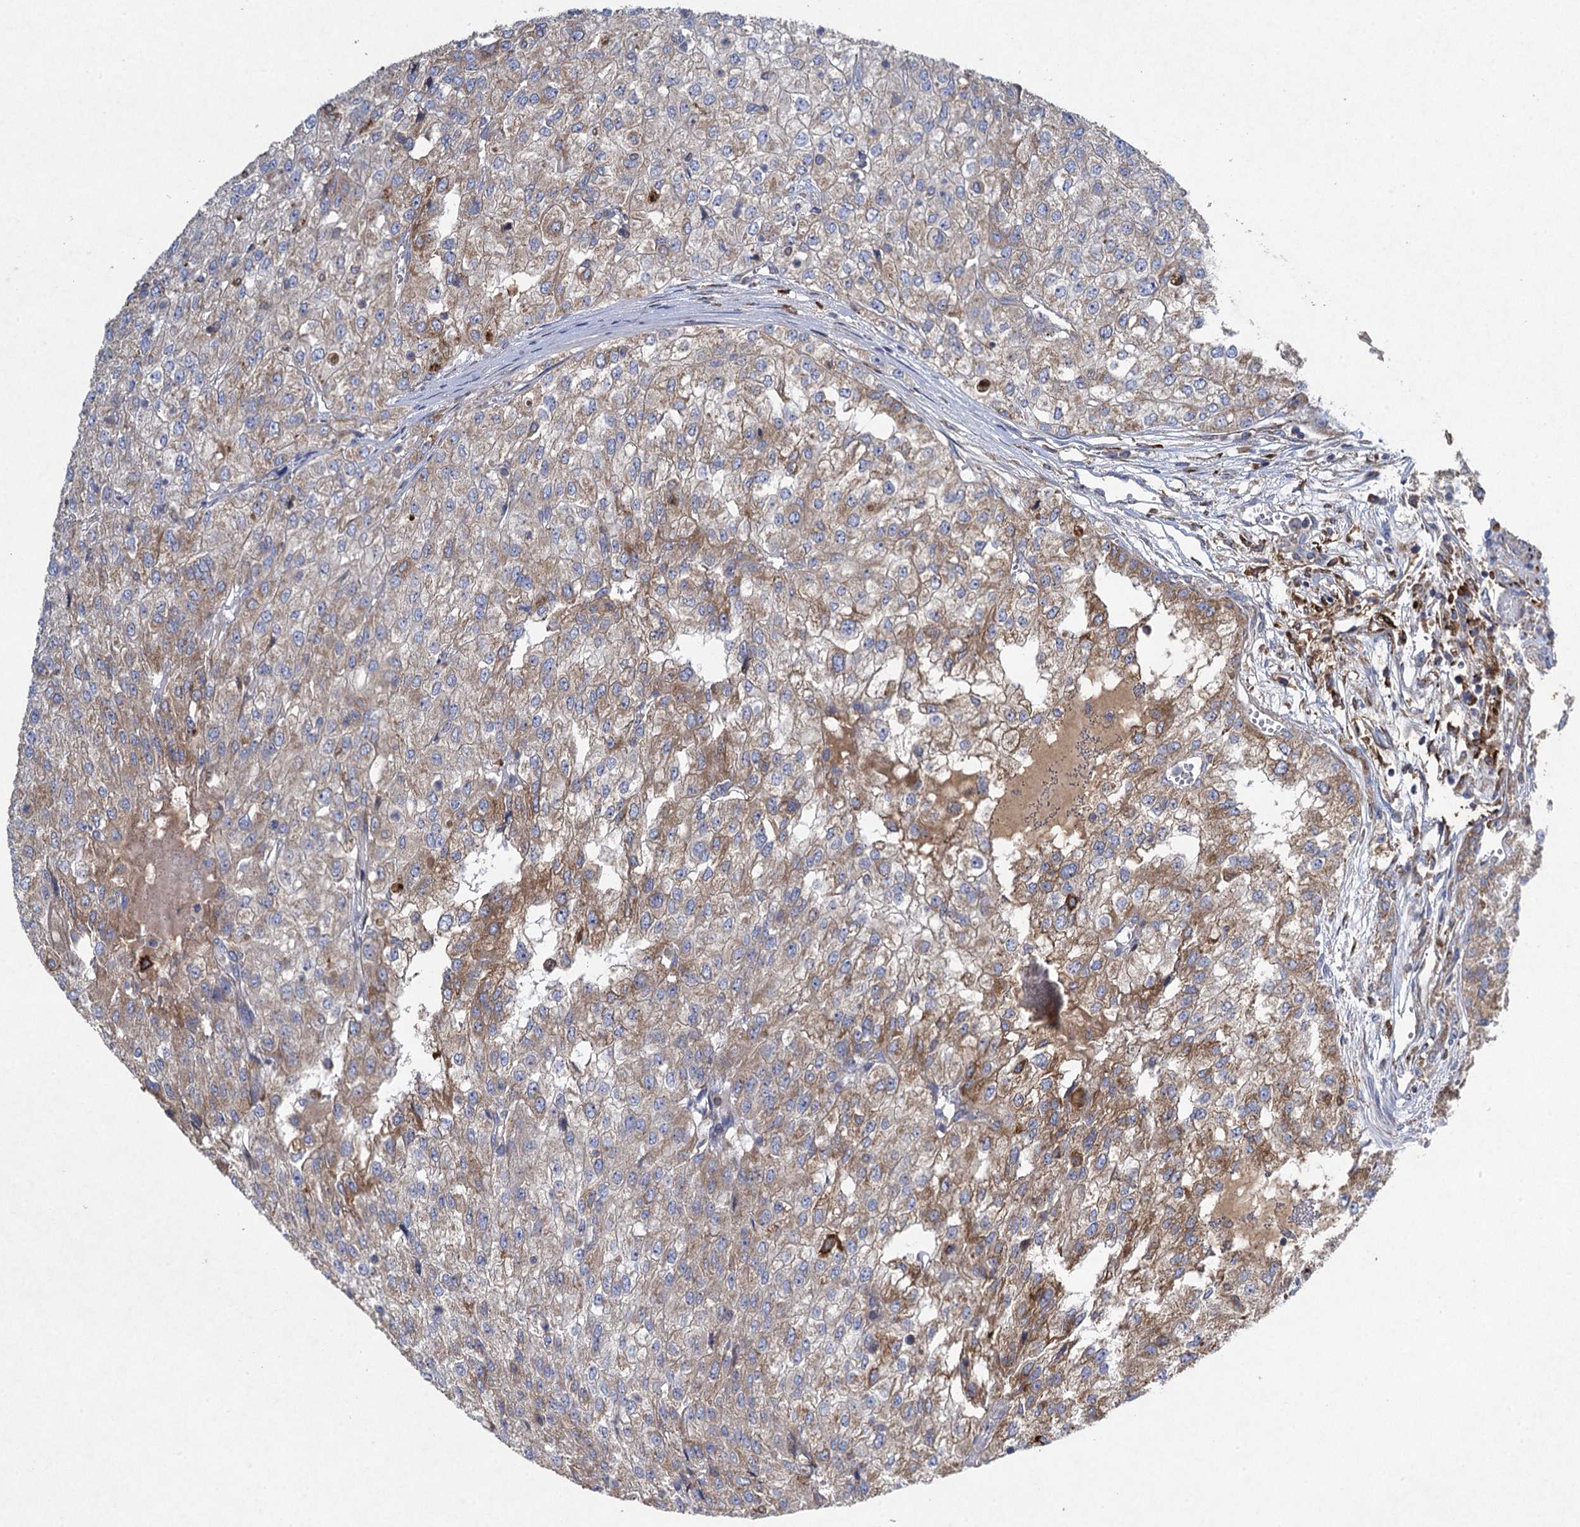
{"staining": {"intensity": "weak", "quantity": "25%-75%", "location": "cytoplasmic/membranous"}, "tissue": "renal cancer", "cell_type": "Tumor cells", "image_type": "cancer", "snomed": [{"axis": "morphology", "description": "Adenocarcinoma, NOS"}, {"axis": "topography", "description": "Kidney"}], "caption": "The photomicrograph exhibits a brown stain indicating the presence of a protein in the cytoplasmic/membranous of tumor cells in renal cancer.", "gene": "TXNDC11", "patient": {"sex": "female", "age": 54}}